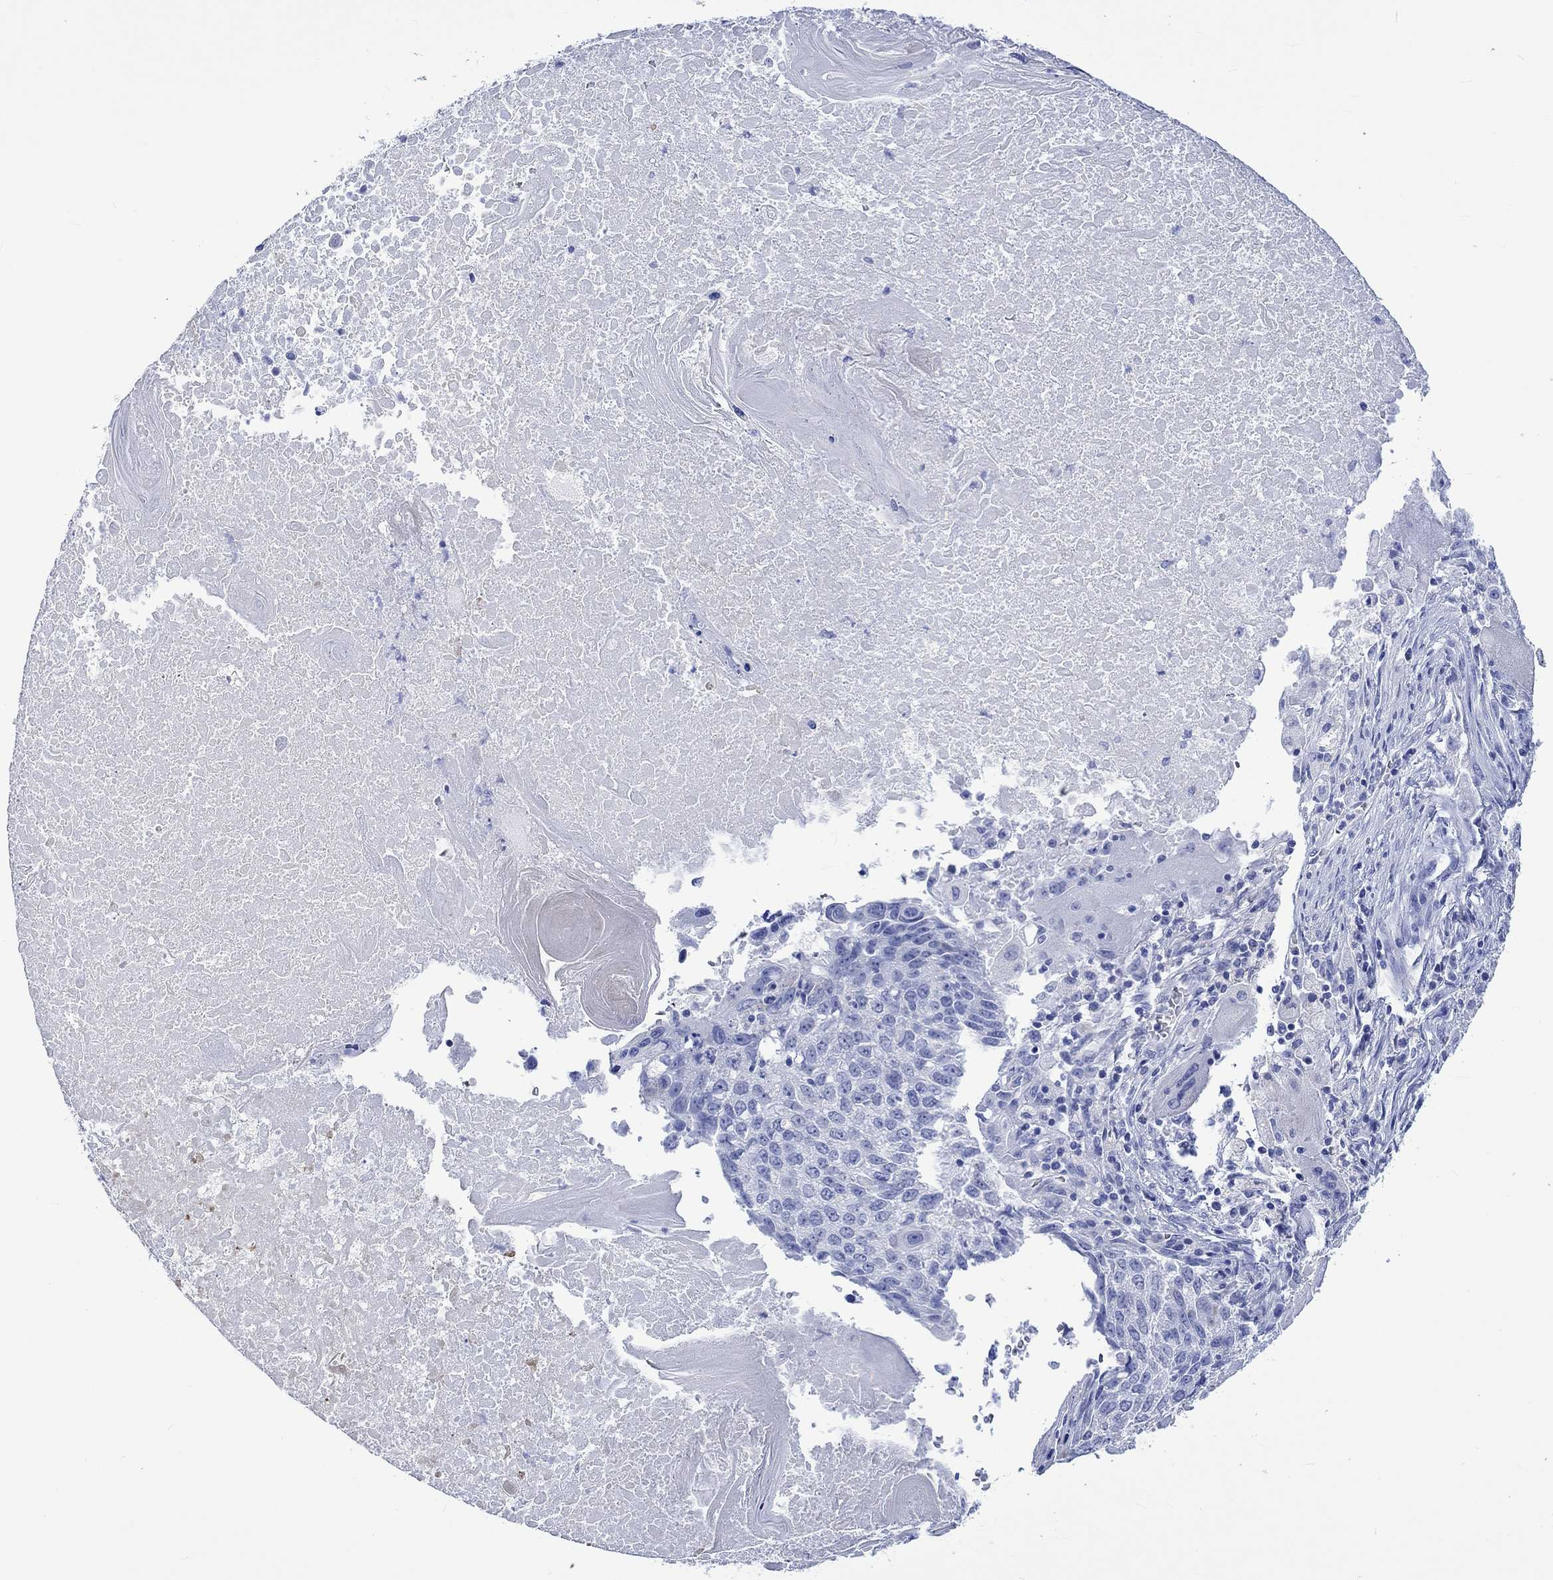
{"staining": {"intensity": "negative", "quantity": "none", "location": "none"}, "tissue": "lung cancer", "cell_type": "Tumor cells", "image_type": "cancer", "snomed": [{"axis": "morphology", "description": "Squamous cell carcinoma, NOS"}, {"axis": "topography", "description": "Lung"}], "caption": "Immunohistochemistry micrograph of squamous cell carcinoma (lung) stained for a protein (brown), which displays no staining in tumor cells. Brightfield microscopy of IHC stained with DAB (brown) and hematoxylin (blue), captured at high magnification.", "gene": "KLHL33", "patient": {"sex": "male", "age": 73}}